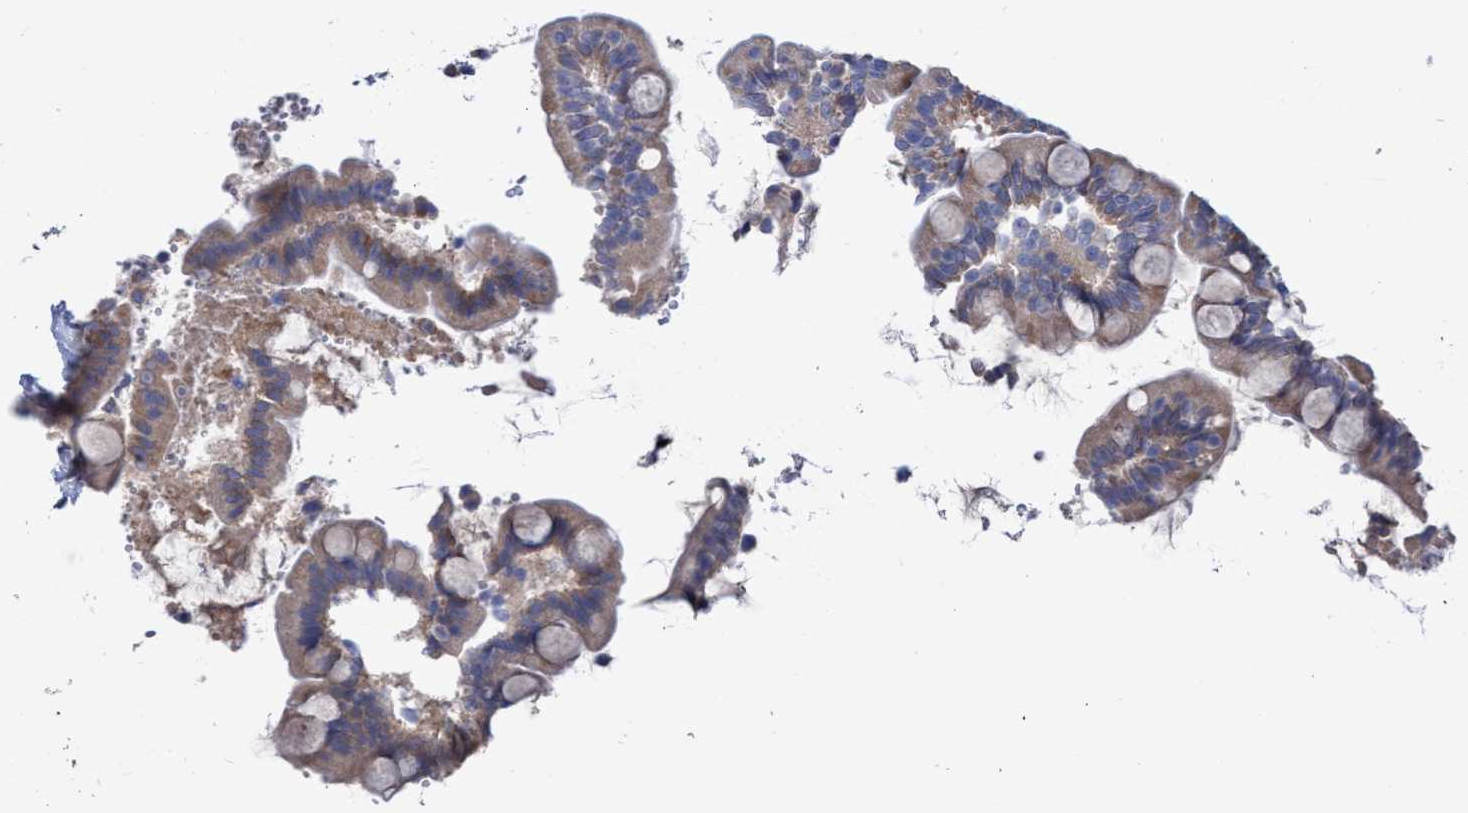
{"staining": {"intensity": "weak", "quantity": "25%-75%", "location": "cytoplasmic/membranous"}, "tissue": "small intestine", "cell_type": "Glandular cells", "image_type": "normal", "snomed": [{"axis": "morphology", "description": "Normal tissue, NOS"}, {"axis": "topography", "description": "Small intestine"}], "caption": "Benign small intestine demonstrates weak cytoplasmic/membranous positivity in about 25%-75% of glandular cells, visualized by immunohistochemistry.", "gene": "SVEP1", "patient": {"sex": "female", "age": 56}}